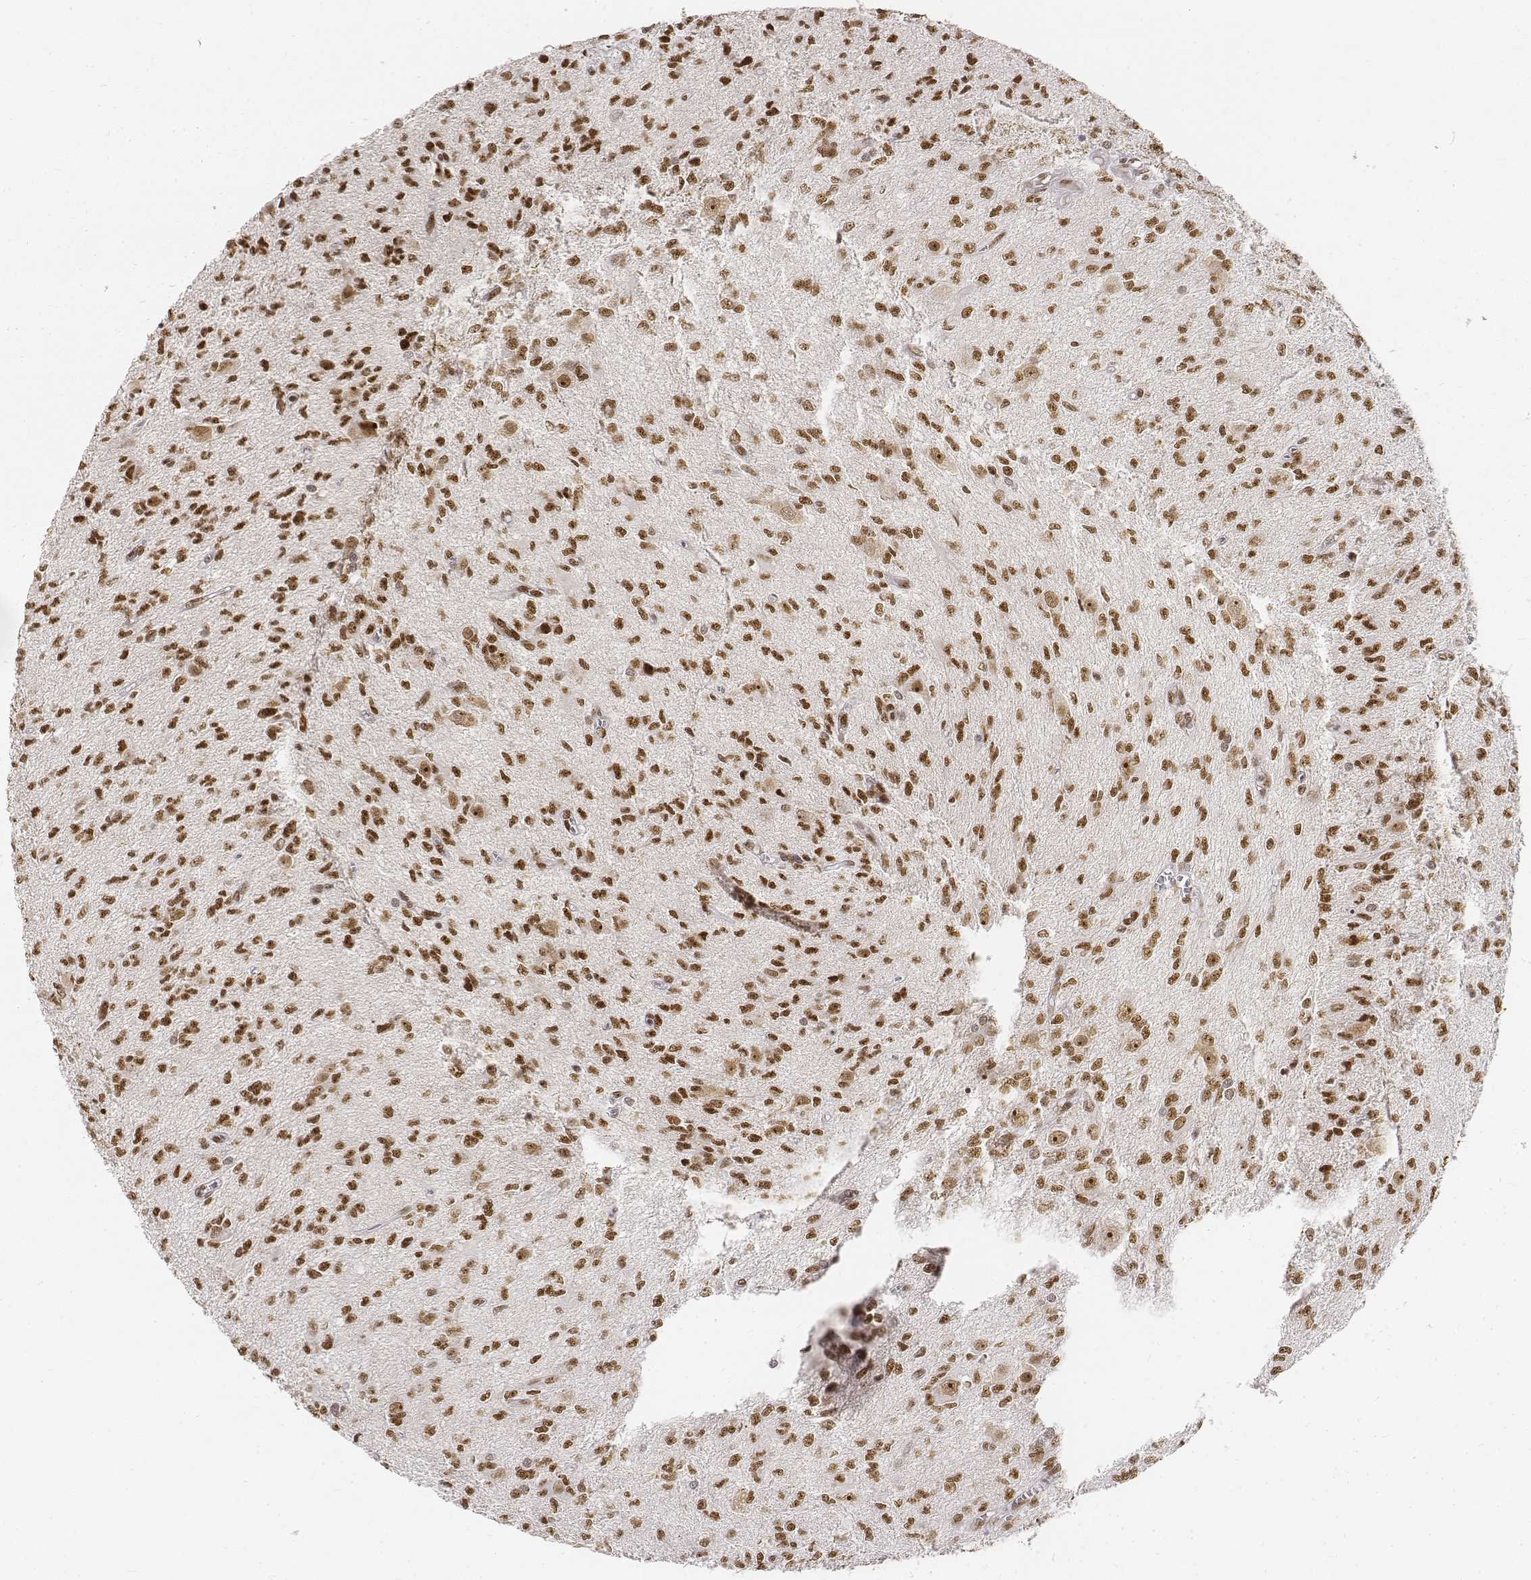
{"staining": {"intensity": "strong", "quantity": ">75%", "location": "nuclear"}, "tissue": "glioma", "cell_type": "Tumor cells", "image_type": "cancer", "snomed": [{"axis": "morphology", "description": "Glioma, malignant, Low grade"}, {"axis": "topography", "description": "Brain"}], "caption": "This histopathology image exhibits IHC staining of glioma, with high strong nuclear staining in about >75% of tumor cells.", "gene": "PHF6", "patient": {"sex": "male", "age": 64}}